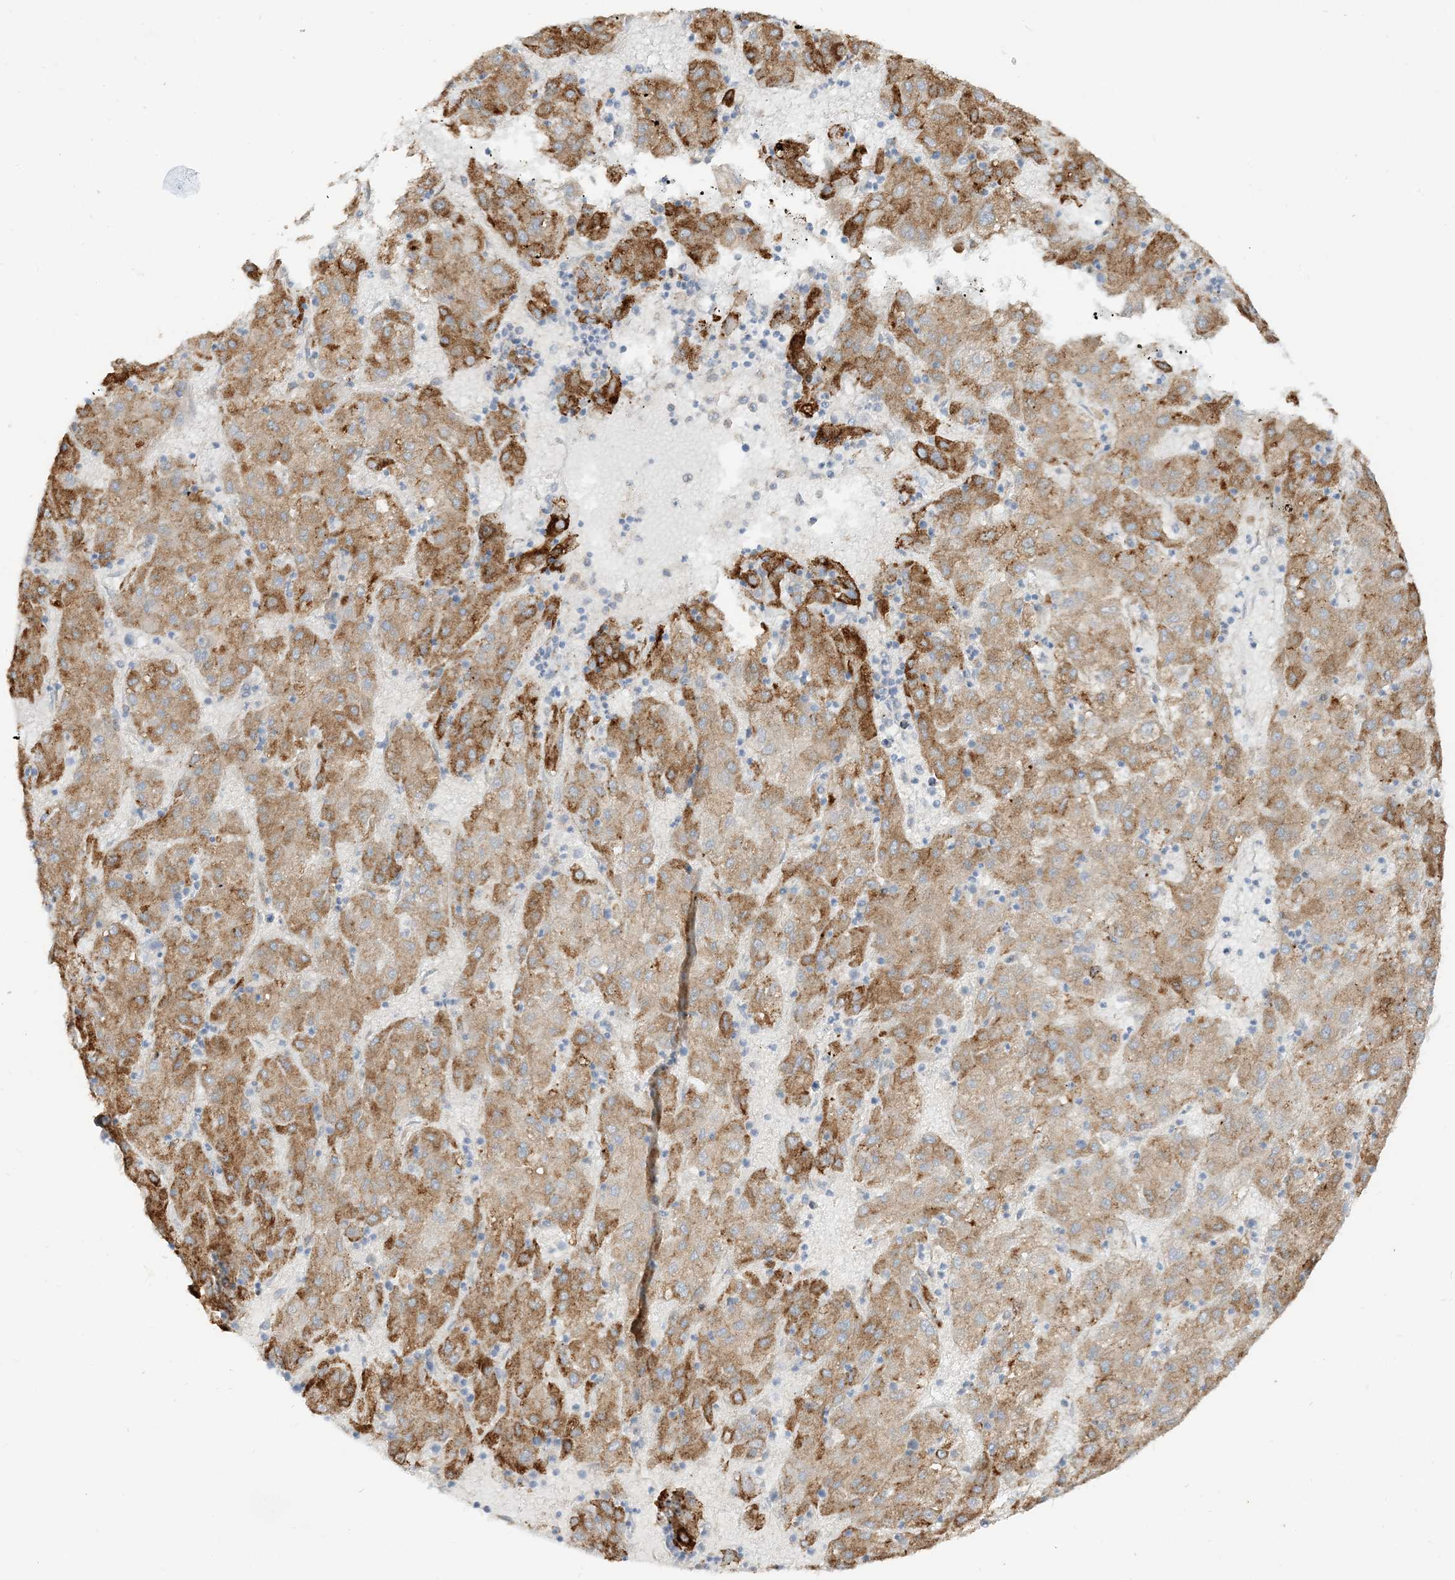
{"staining": {"intensity": "strong", "quantity": "25%-75%", "location": "cytoplasmic/membranous"}, "tissue": "liver cancer", "cell_type": "Tumor cells", "image_type": "cancer", "snomed": [{"axis": "morphology", "description": "Carcinoma, Hepatocellular, NOS"}, {"axis": "topography", "description": "Liver"}], "caption": "Human hepatocellular carcinoma (liver) stained with a protein marker reveals strong staining in tumor cells.", "gene": "LOXL3", "patient": {"sex": "male", "age": 72}}